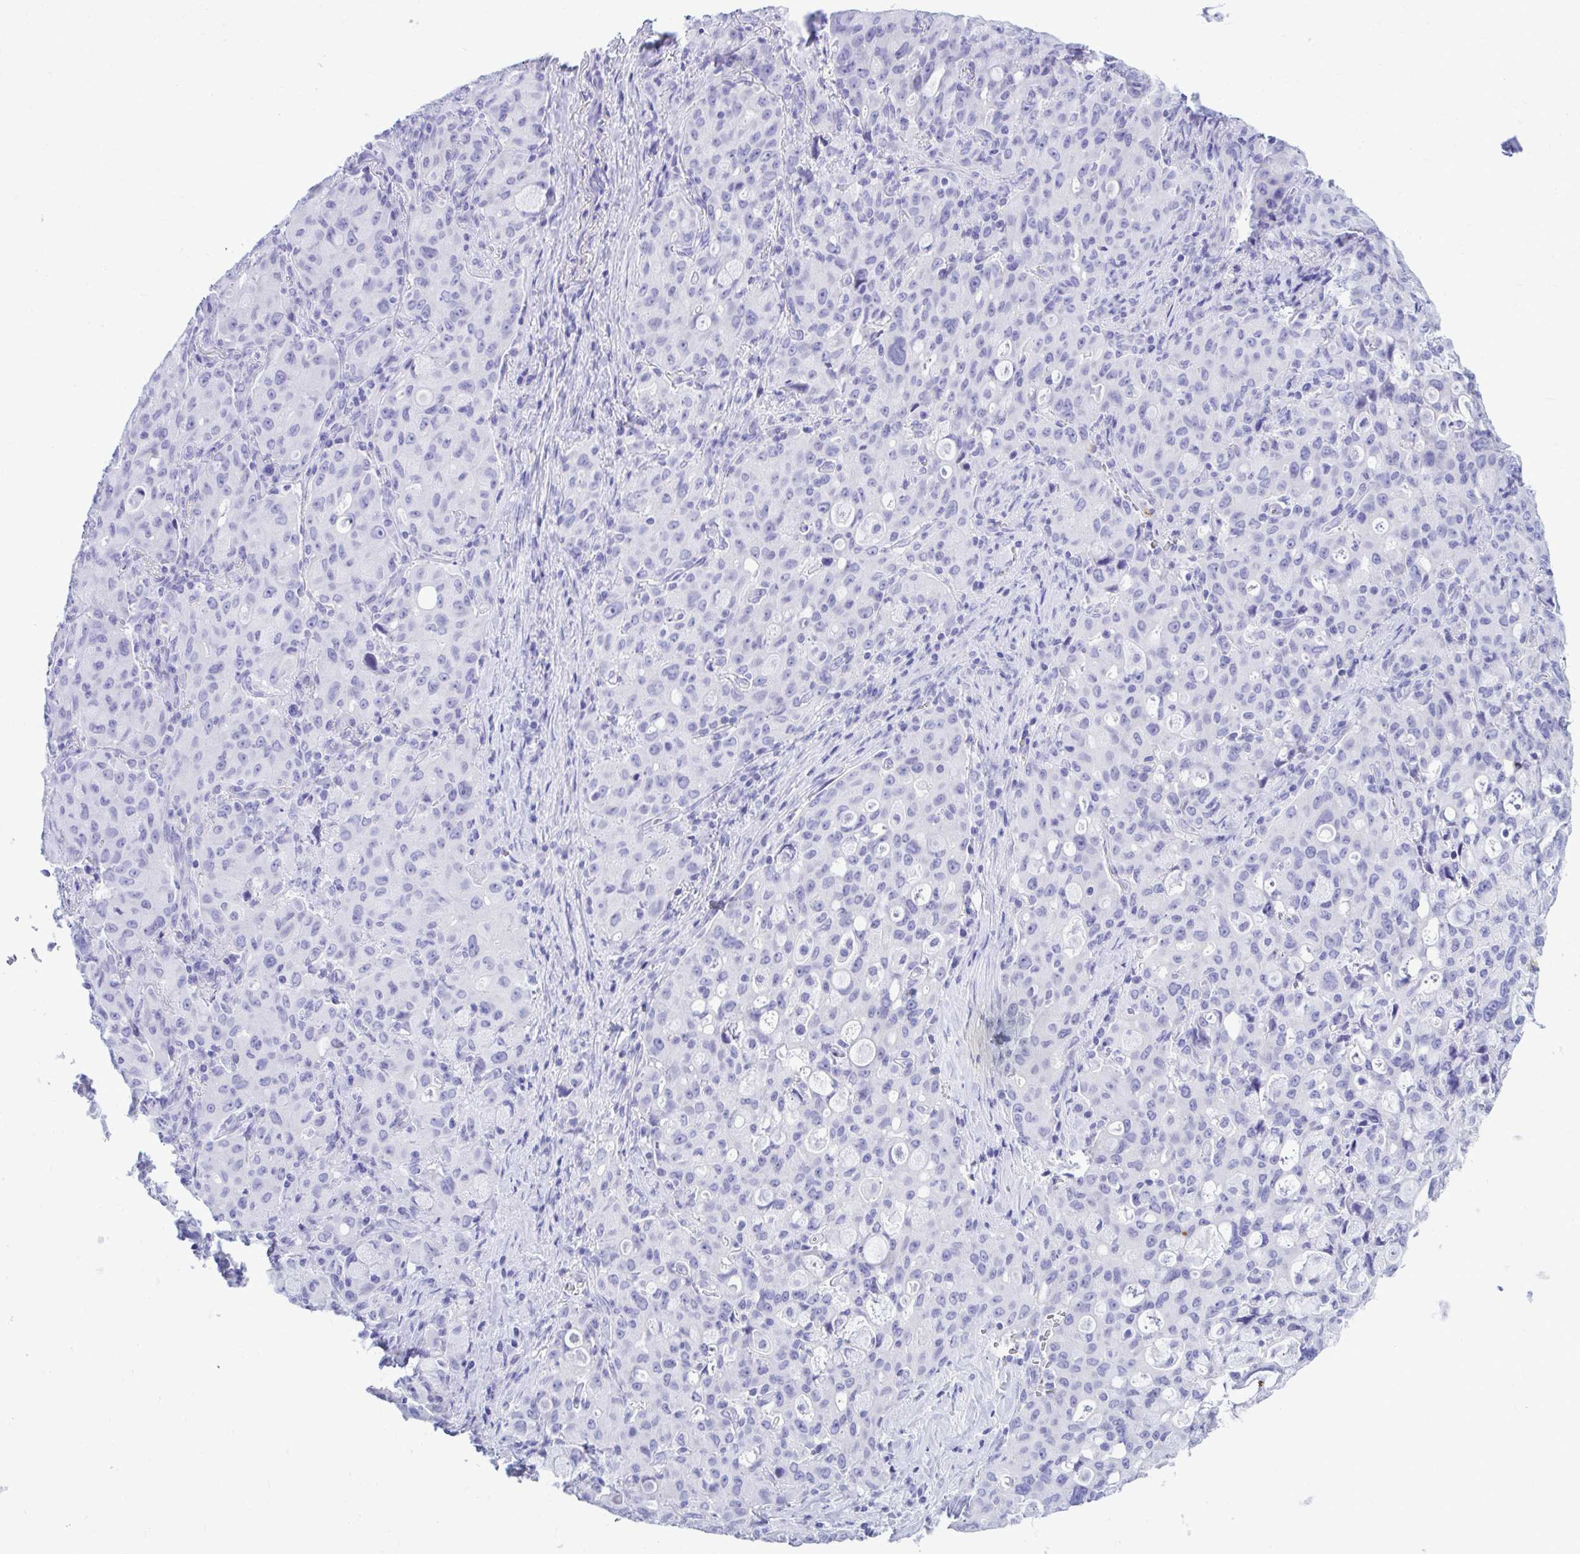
{"staining": {"intensity": "negative", "quantity": "none", "location": "none"}, "tissue": "lung cancer", "cell_type": "Tumor cells", "image_type": "cancer", "snomed": [{"axis": "morphology", "description": "Adenocarcinoma, NOS"}, {"axis": "topography", "description": "Lung"}], "caption": "Image shows no significant protein staining in tumor cells of adenocarcinoma (lung).", "gene": "SHISA8", "patient": {"sex": "female", "age": 44}}